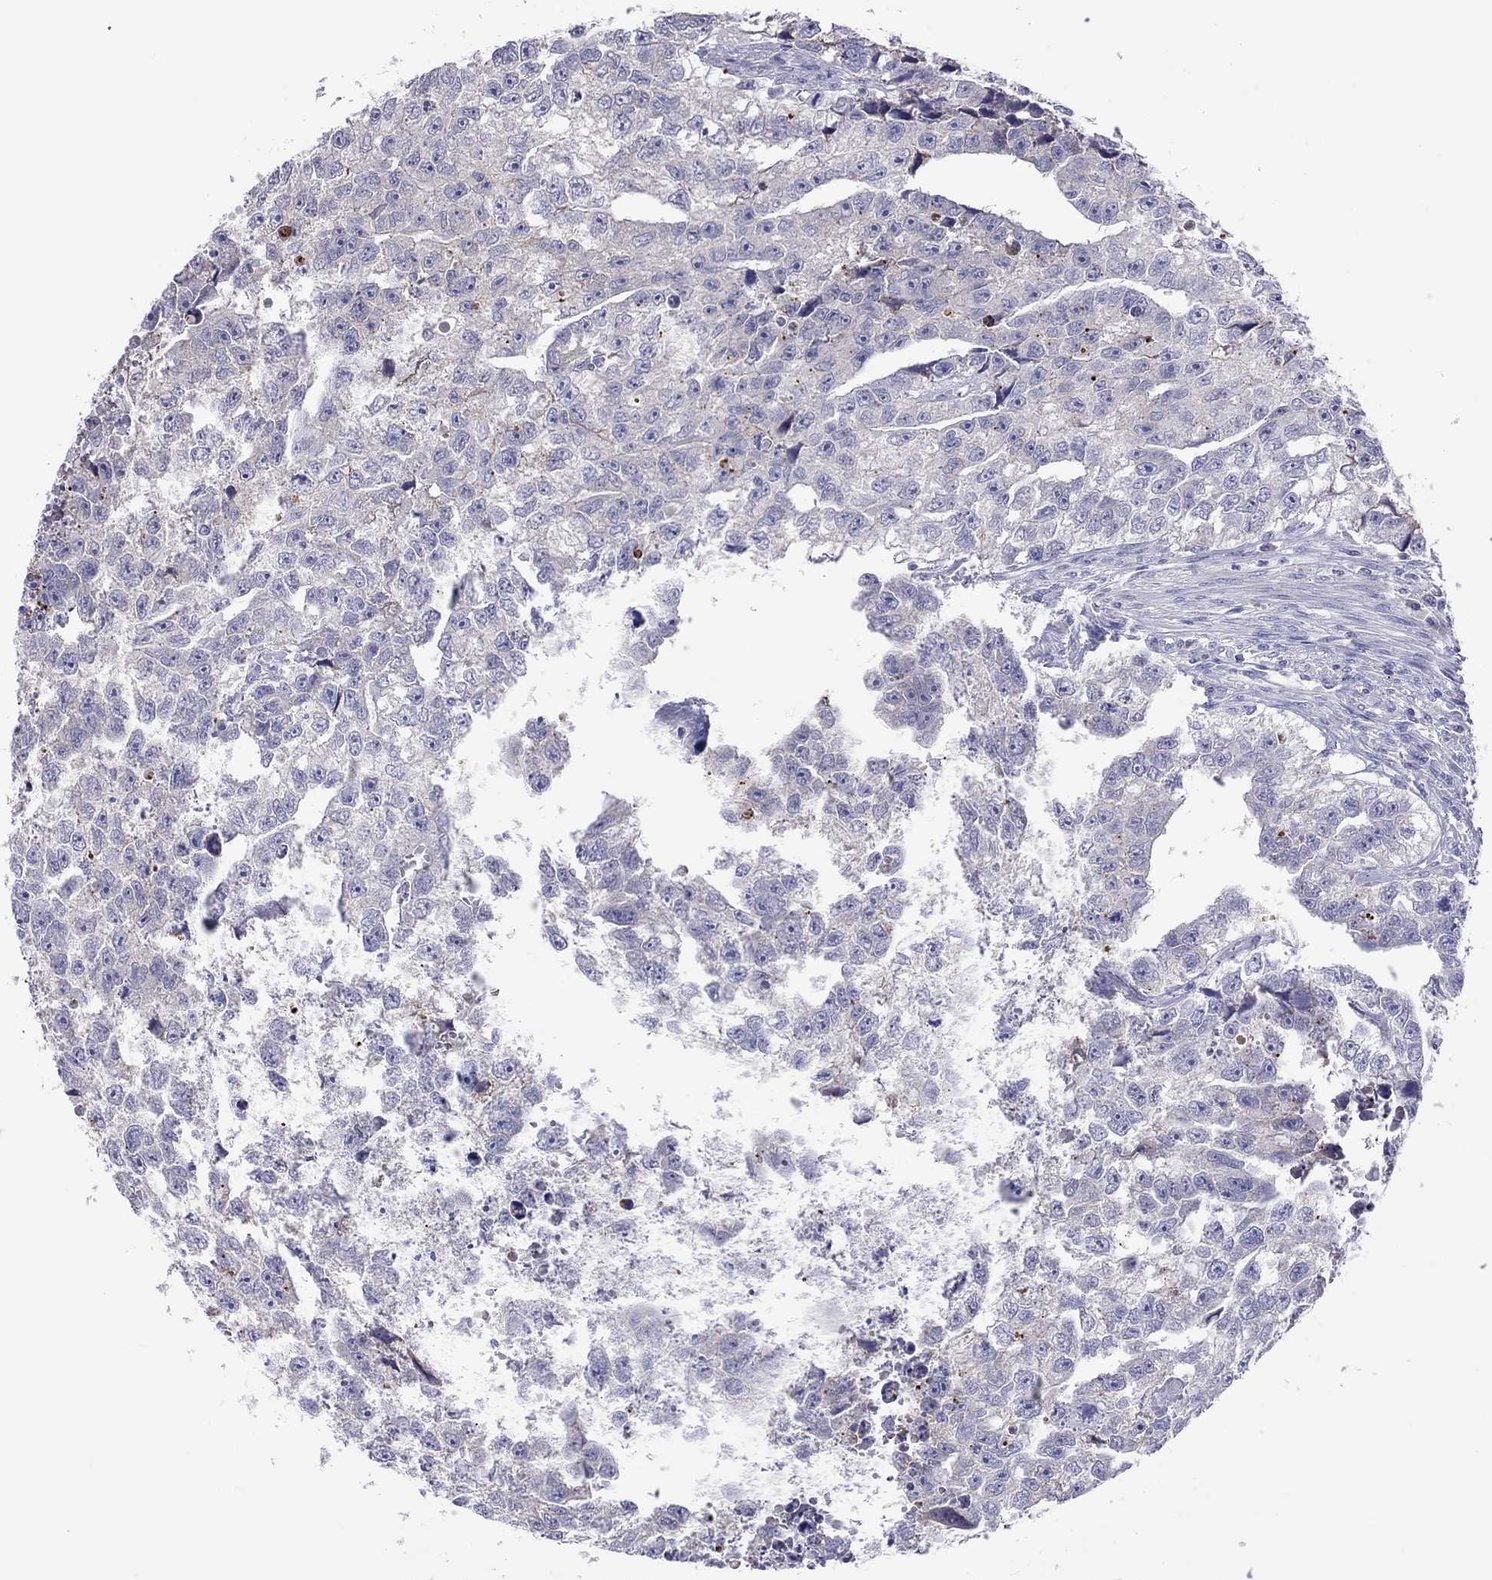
{"staining": {"intensity": "negative", "quantity": "none", "location": "none"}, "tissue": "testis cancer", "cell_type": "Tumor cells", "image_type": "cancer", "snomed": [{"axis": "morphology", "description": "Carcinoma, Embryonal, NOS"}, {"axis": "morphology", "description": "Teratoma, malignant, NOS"}, {"axis": "topography", "description": "Testis"}], "caption": "A high-resolution photomicrograph shows immunohistochemistry (IHC) staining of testis cancer (embryonal carcinoma), which displays no significant positivity in tumor cells.", "gene": "COL9A1", "patient": {"sex": "male", "age": 44}}